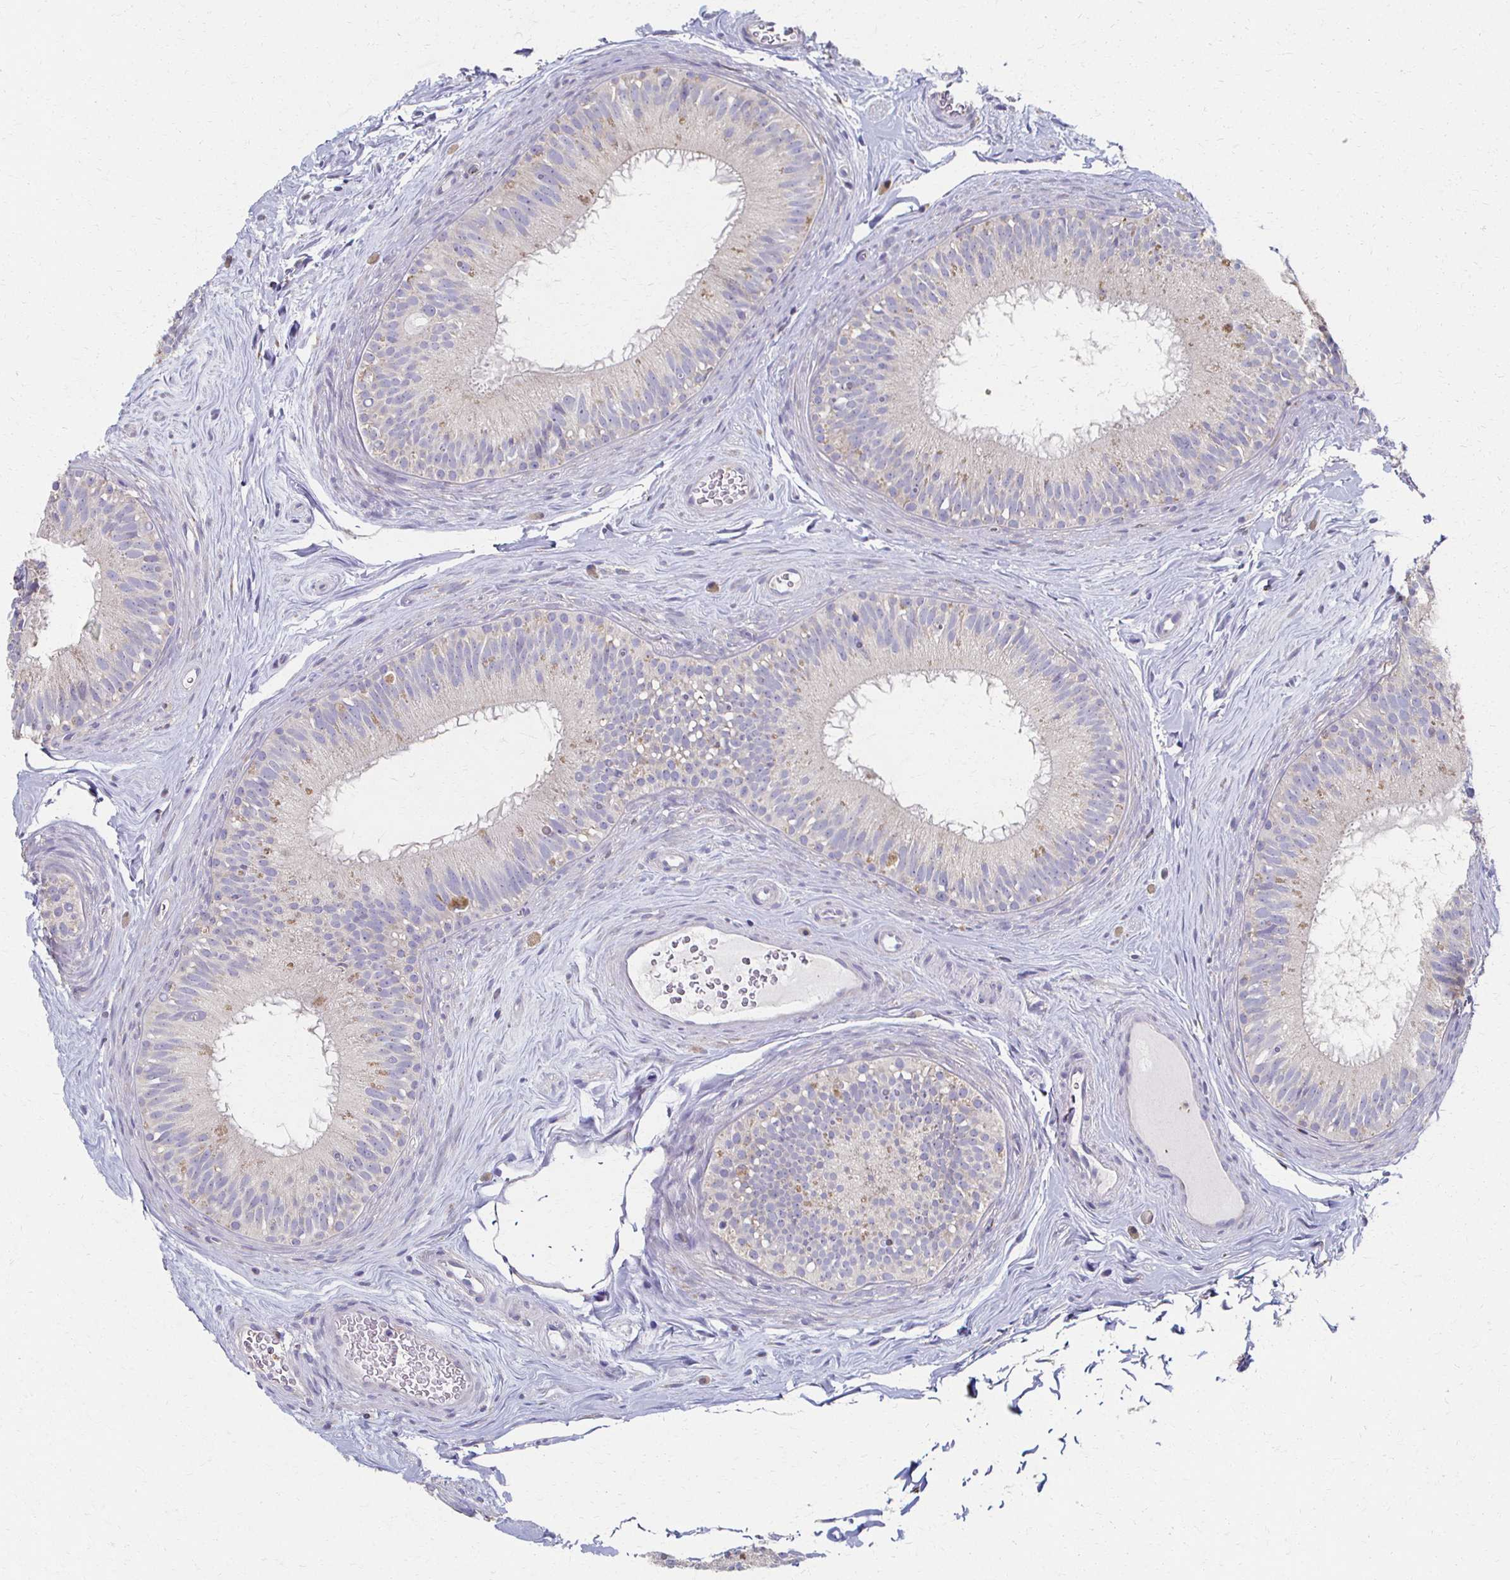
{"staining": {"intensity": "negative", "quantity": "none", "location": "none"}, "tissue": "epididymis", "cell_type": "Glandular cells", "image_type": "normal", "snomed": [{"axis": "morphology", "description": "Normal tissue, NOS"}, {"axis": "topography", "description": "Epididymis"}], "caption": "Image shows no significant protein staining in glandular cells of benign epididymis.", "gene": "CX3CR1", "patient": {"sex": "male", "age": 44}}